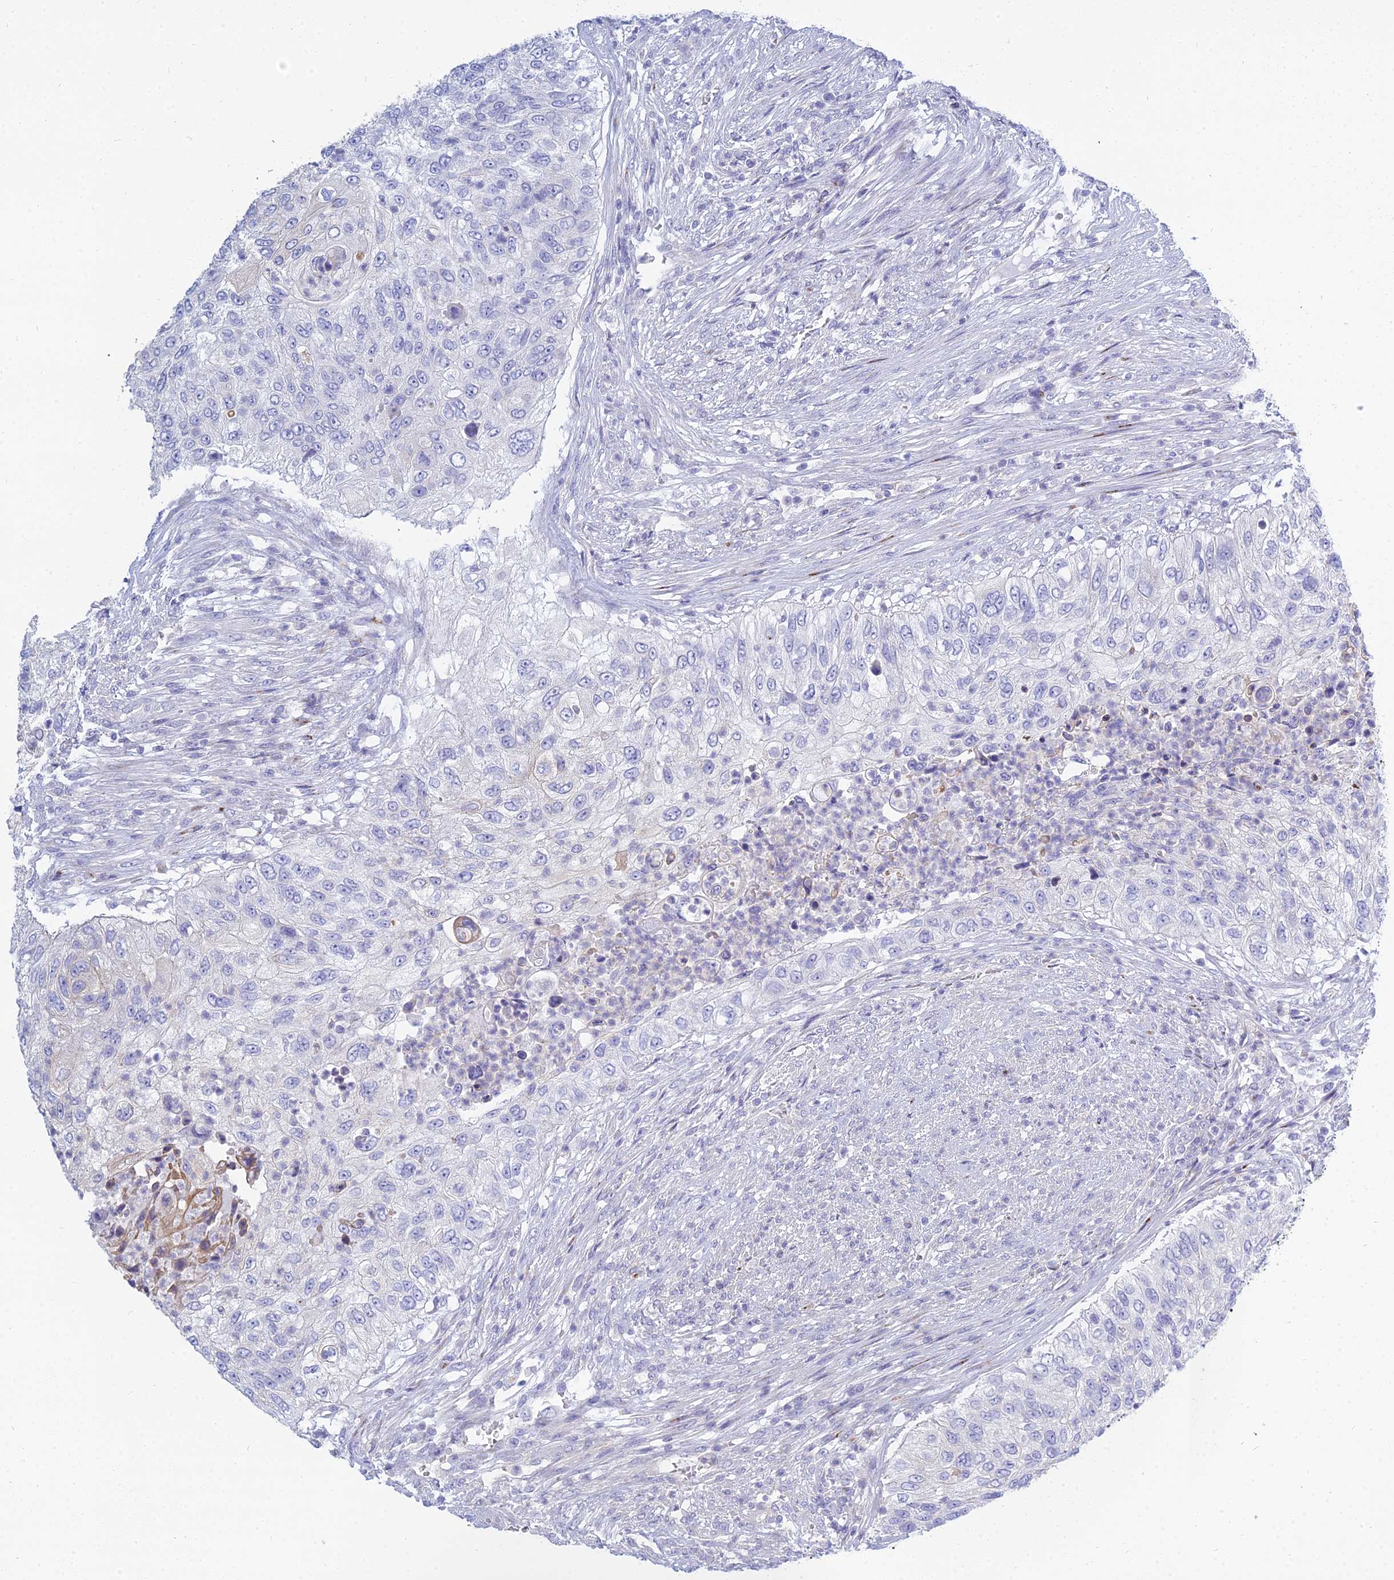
{"staining": {"intensity": "negative", "quantity": "none", "location": "none"}, "tissue": "urothelial cancer", "cell_type": "Tumor cells", "image_type": "cancer", "snomed": [{"axis": "morphology", "description": "Urothelial carcinoma, High grade"}, {"axis": "topography", "description": "Urinary bladder"}], "caption": "This micrograph is of high-grade urothelial carcinoma stained with IHC to label a protein in brown with the nuclei are counter-stained blue. There is no expression in tumor cells.", "gene": "SMIM24", "patient": {"sex": "female", "age": 60}}